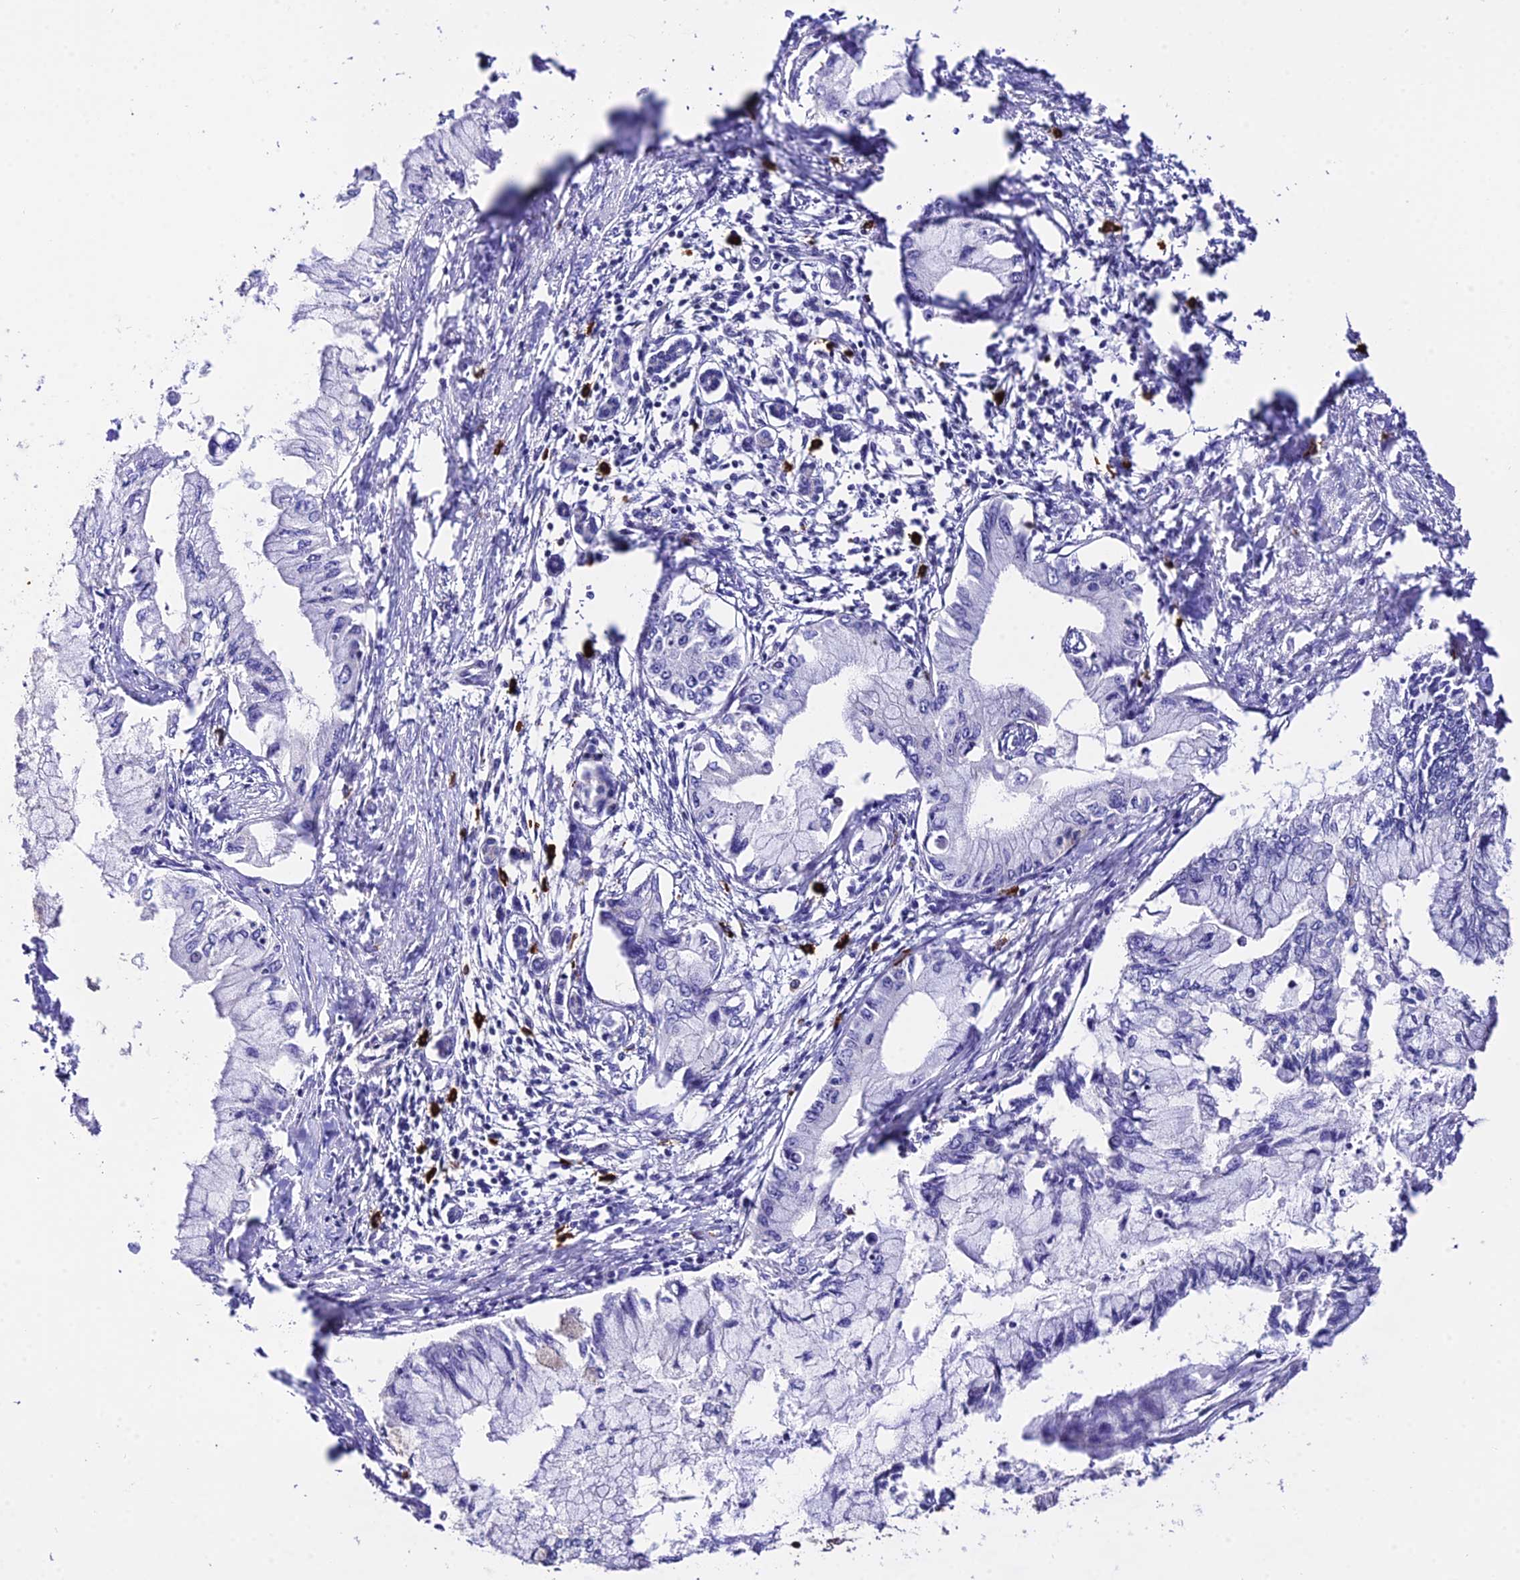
{"staining": {"intensity": "negative", "quantity": "none", "location": "none"}, "tissue": "pancreatic cancer", "cell_type": "Tumor cells", "image_type": "cancer", "snomed": [{"axis": "morphology", "description": "Adenocarcinoma, NOS"}, {"axis": "topography", "description": "Pancreas"}], "caption": "Human pancreatic cancer (adenocarcinoma) stained for a protein using IHC shows no expression in tumor cells.", "gene": "POLR2I", "patient": {"sex": "male", "age": 48}}